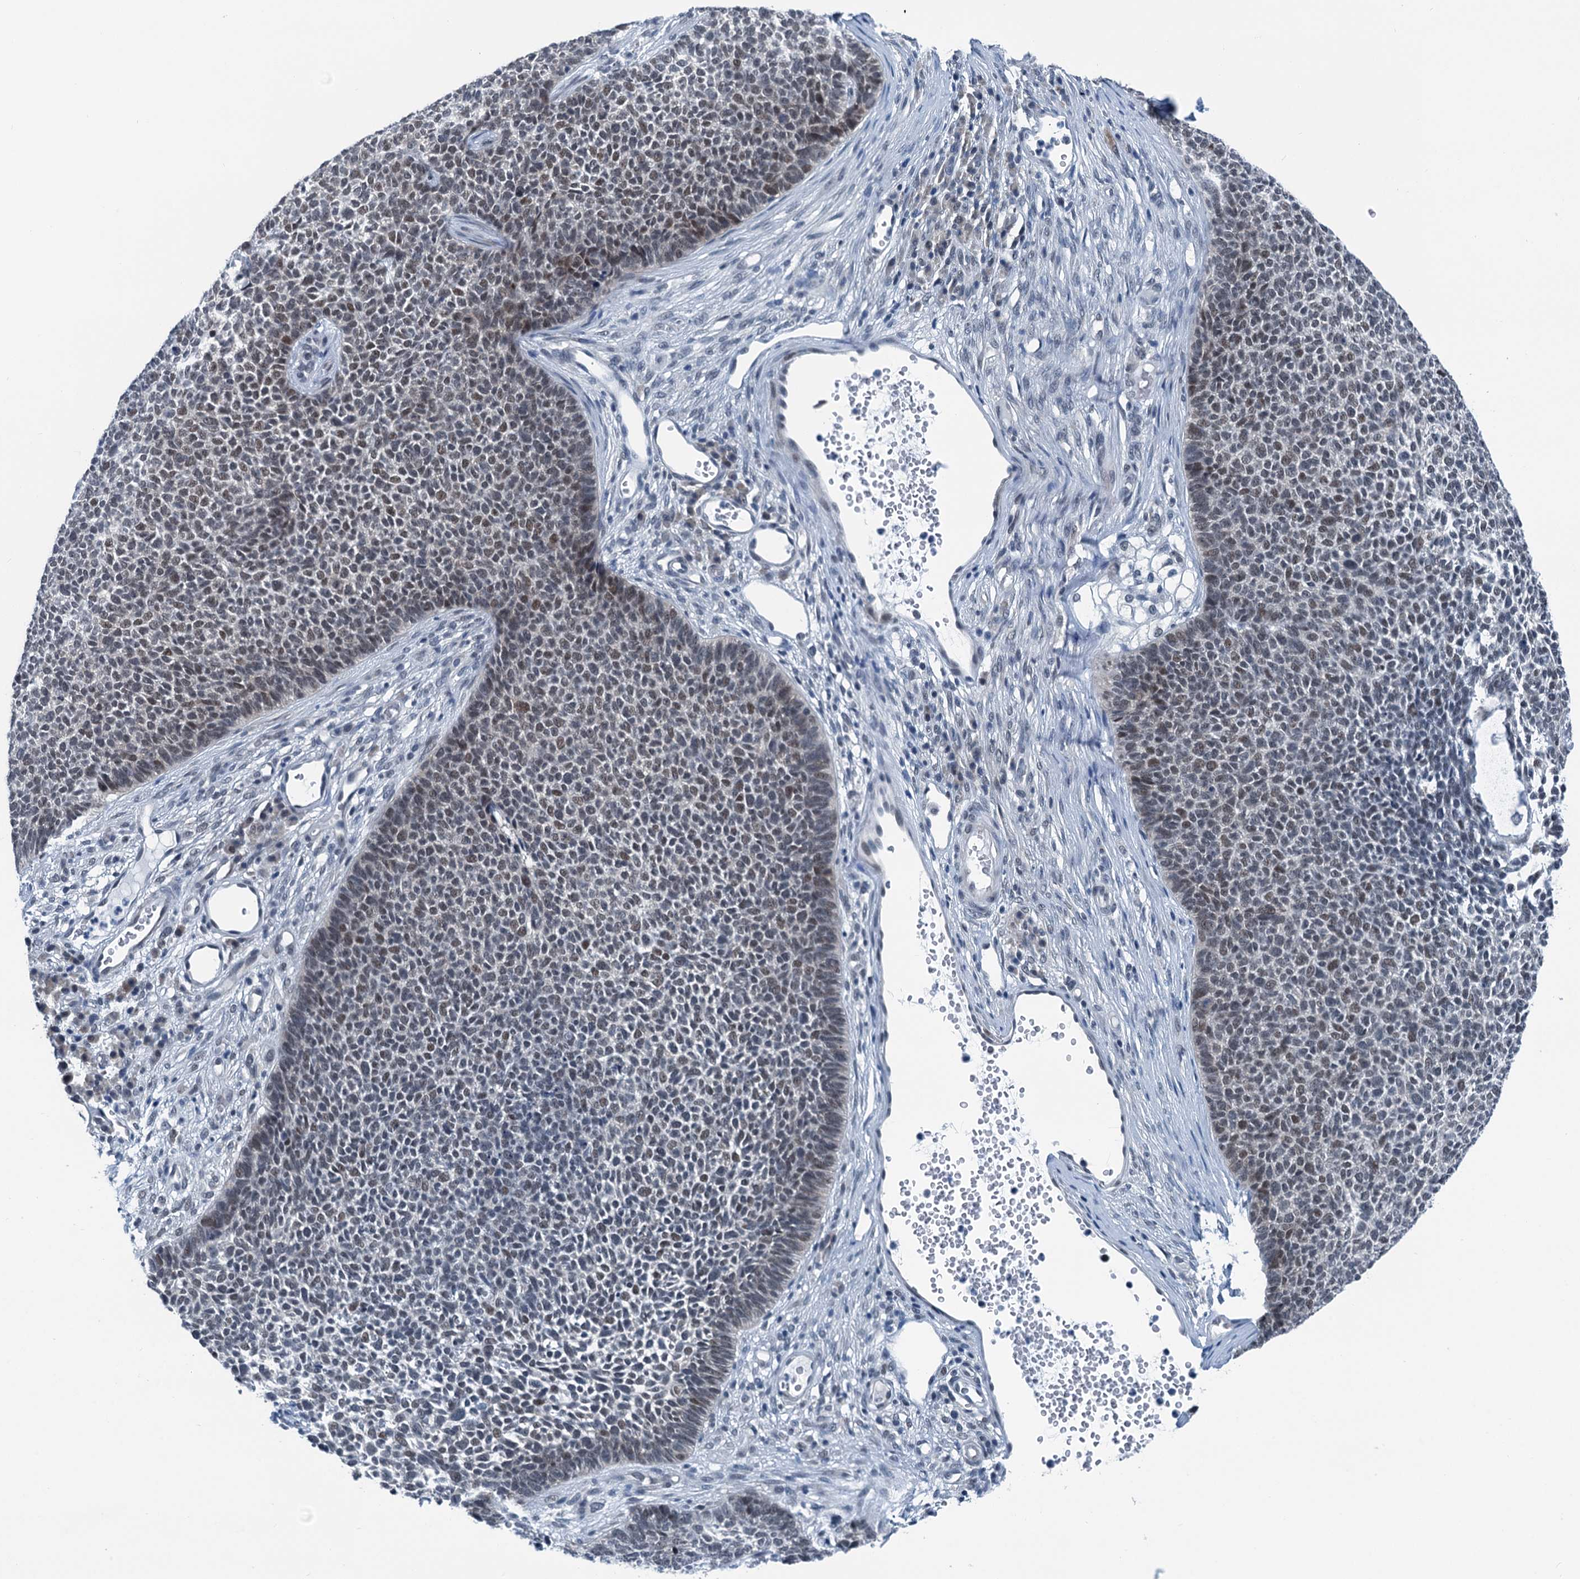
{"staining": {"intensity": "moderate", "quantity": "25%-75%", "location": "nuclear"}, "tissue": "skin cancer", "cell_type": "Tumor cells", "image_type": "cancer", "snomed": [{"axis": "morphology", "description": "Basal cell carcinoma"}, {"axis": "topography", "description": "Skin"}], "caption": "High-magnification brightfield microscopy of skin cancer stained with DAB (brown) and counterstained with hematoxylin (blue). tumor cells exhibit moderate nuclear positivity is identified in about25%-75% of cells.", "gene": "TRPT1", "patient": {"sex": "female", "age": 84}}